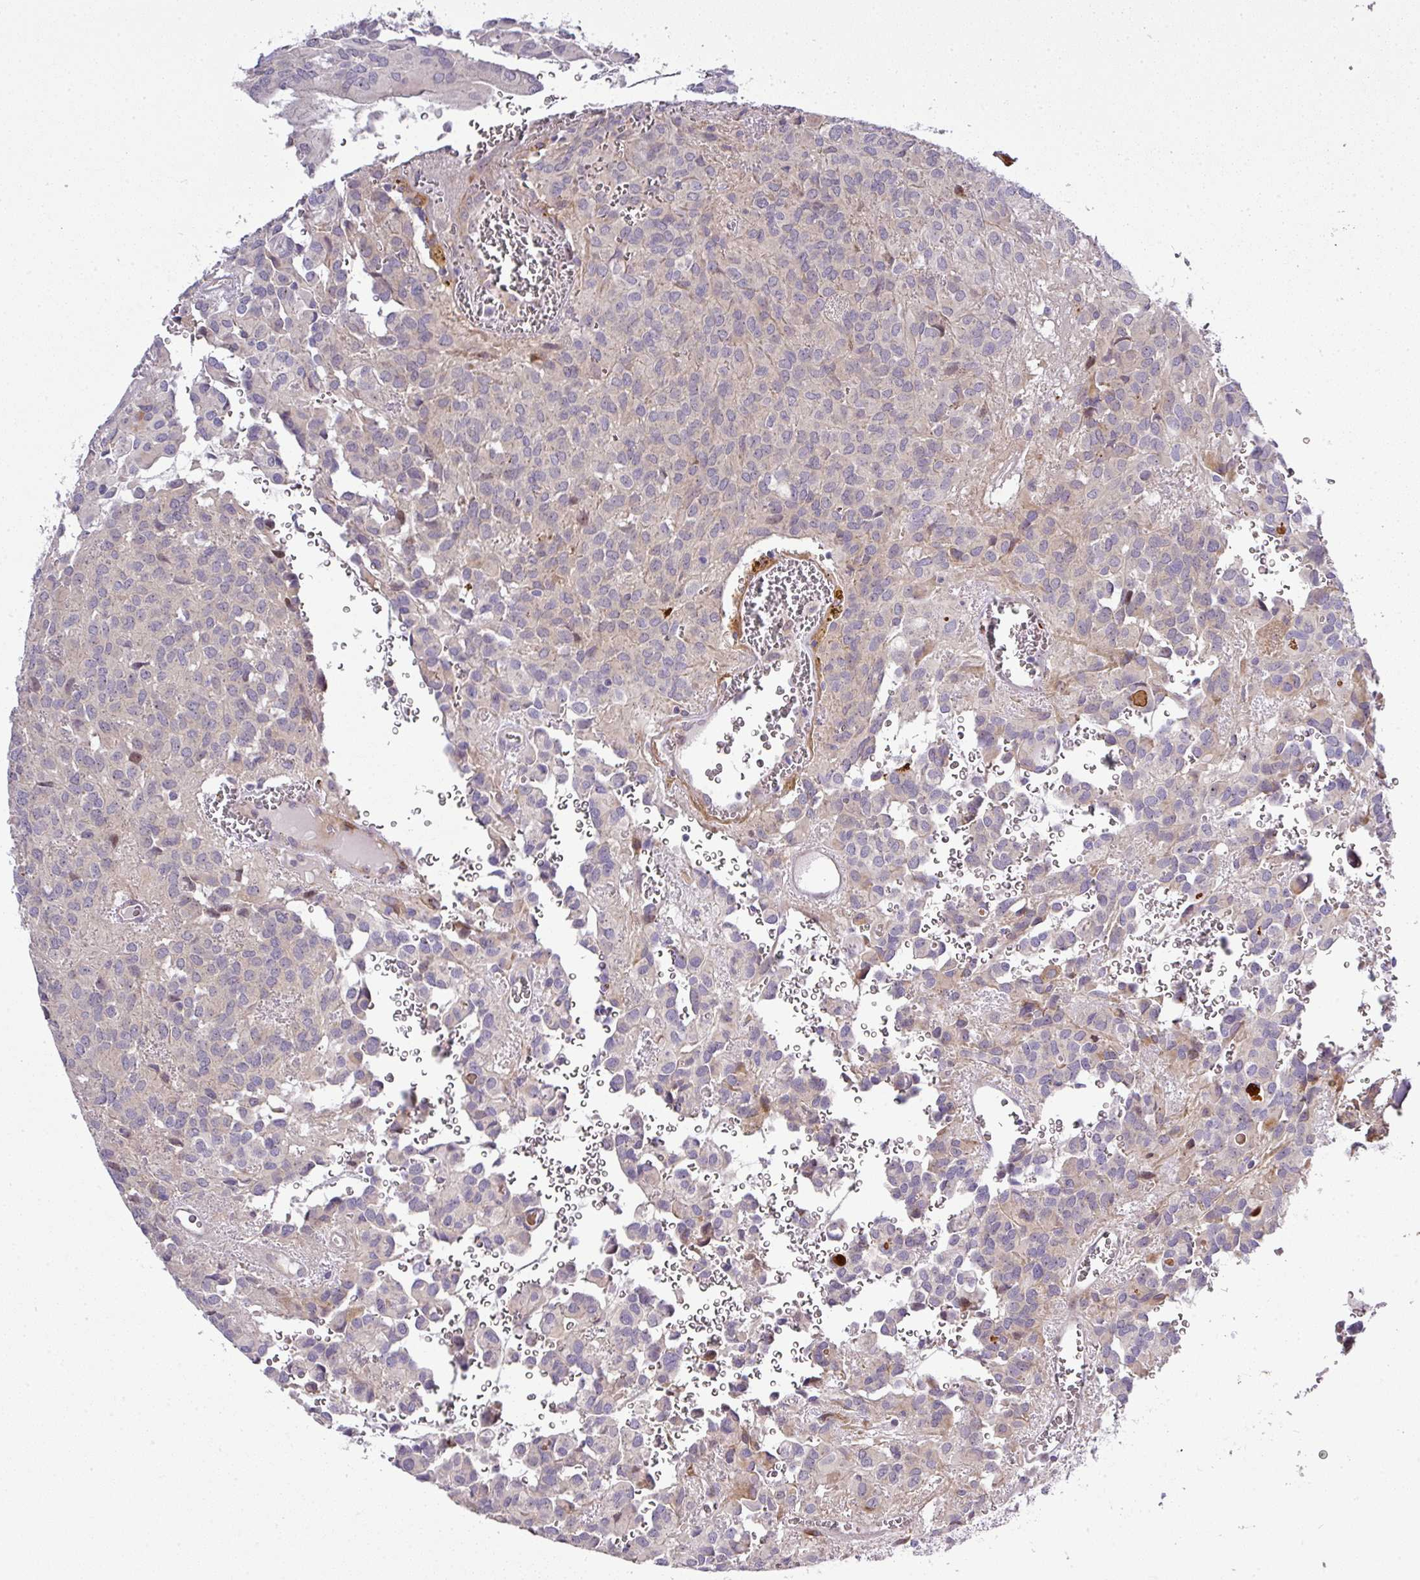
{"staining": {"intensity": "negative", "quantity": "none", "location": "none"}, "tissue": "glioma", "cell_type": "Tumor cells", "image_type": "cancer", "snomed": [{"axis": "morphology", "description": "Glioma, malignant, Low grade"}, {"axis": "topography", "description": "Brain"}], "caption": "There is no significant positivity in tumor cells of low-grade glioma (malignant).", "gene": "ATP6V1F", "patient": {"sex": "male", "age": 56}}